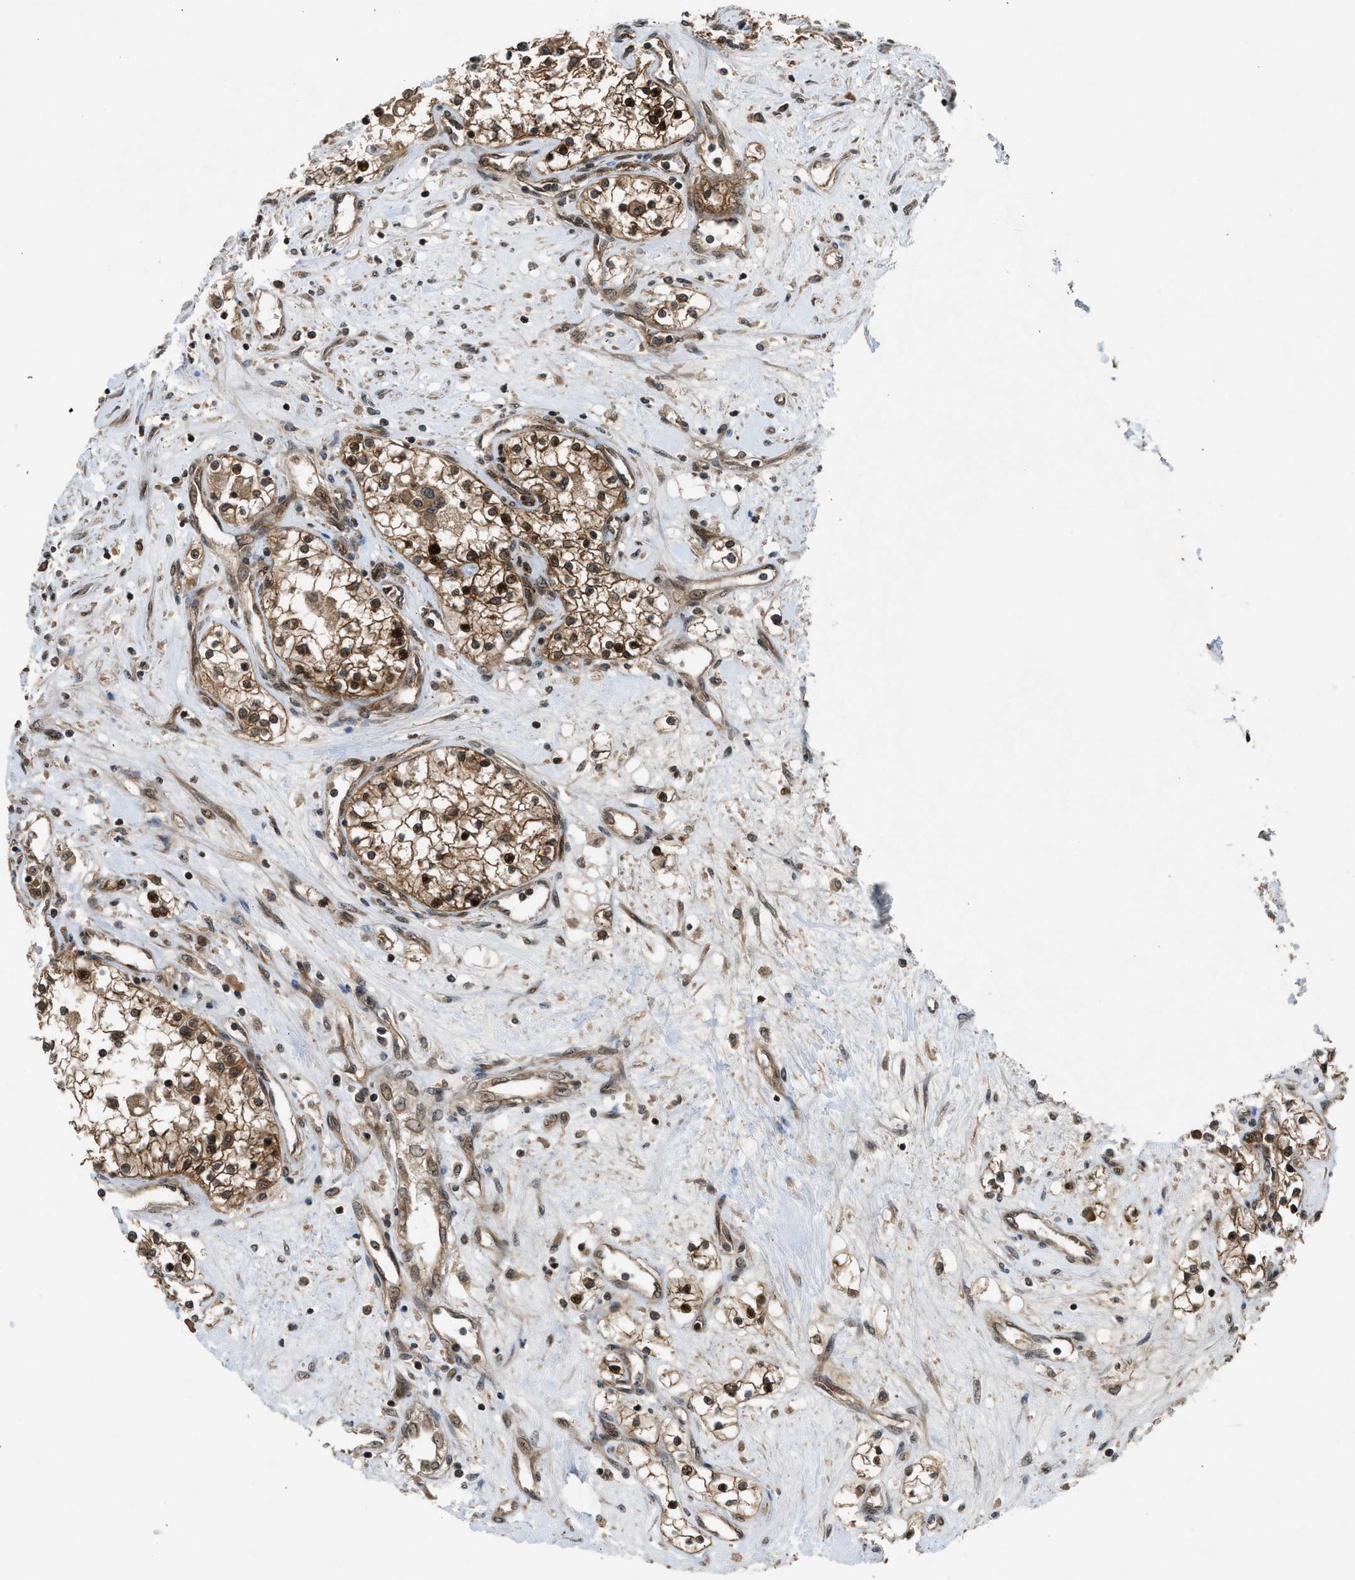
{"staining": {"intensity": "strong", "quantity": ">75%", "location": "cytoplasmic/membranous,nuclear"}, "tissue": "renal cancer", "cell_type": "Tumor cells", "image_type": "cancer", "snomed": [{"axis": "morphology", "description": "Adenocarcinoma, NOS"}, {"axis": "topography", "description": "Kidney"}], "caption": "This is an image of IHC staining of adenocarcinoma (renal), which shows strong expression in the cytoplasmic/membranous and nuclear of tumor cells.", "gene": "TXNL1", "patient": {"sex": "male", "age": 68}}